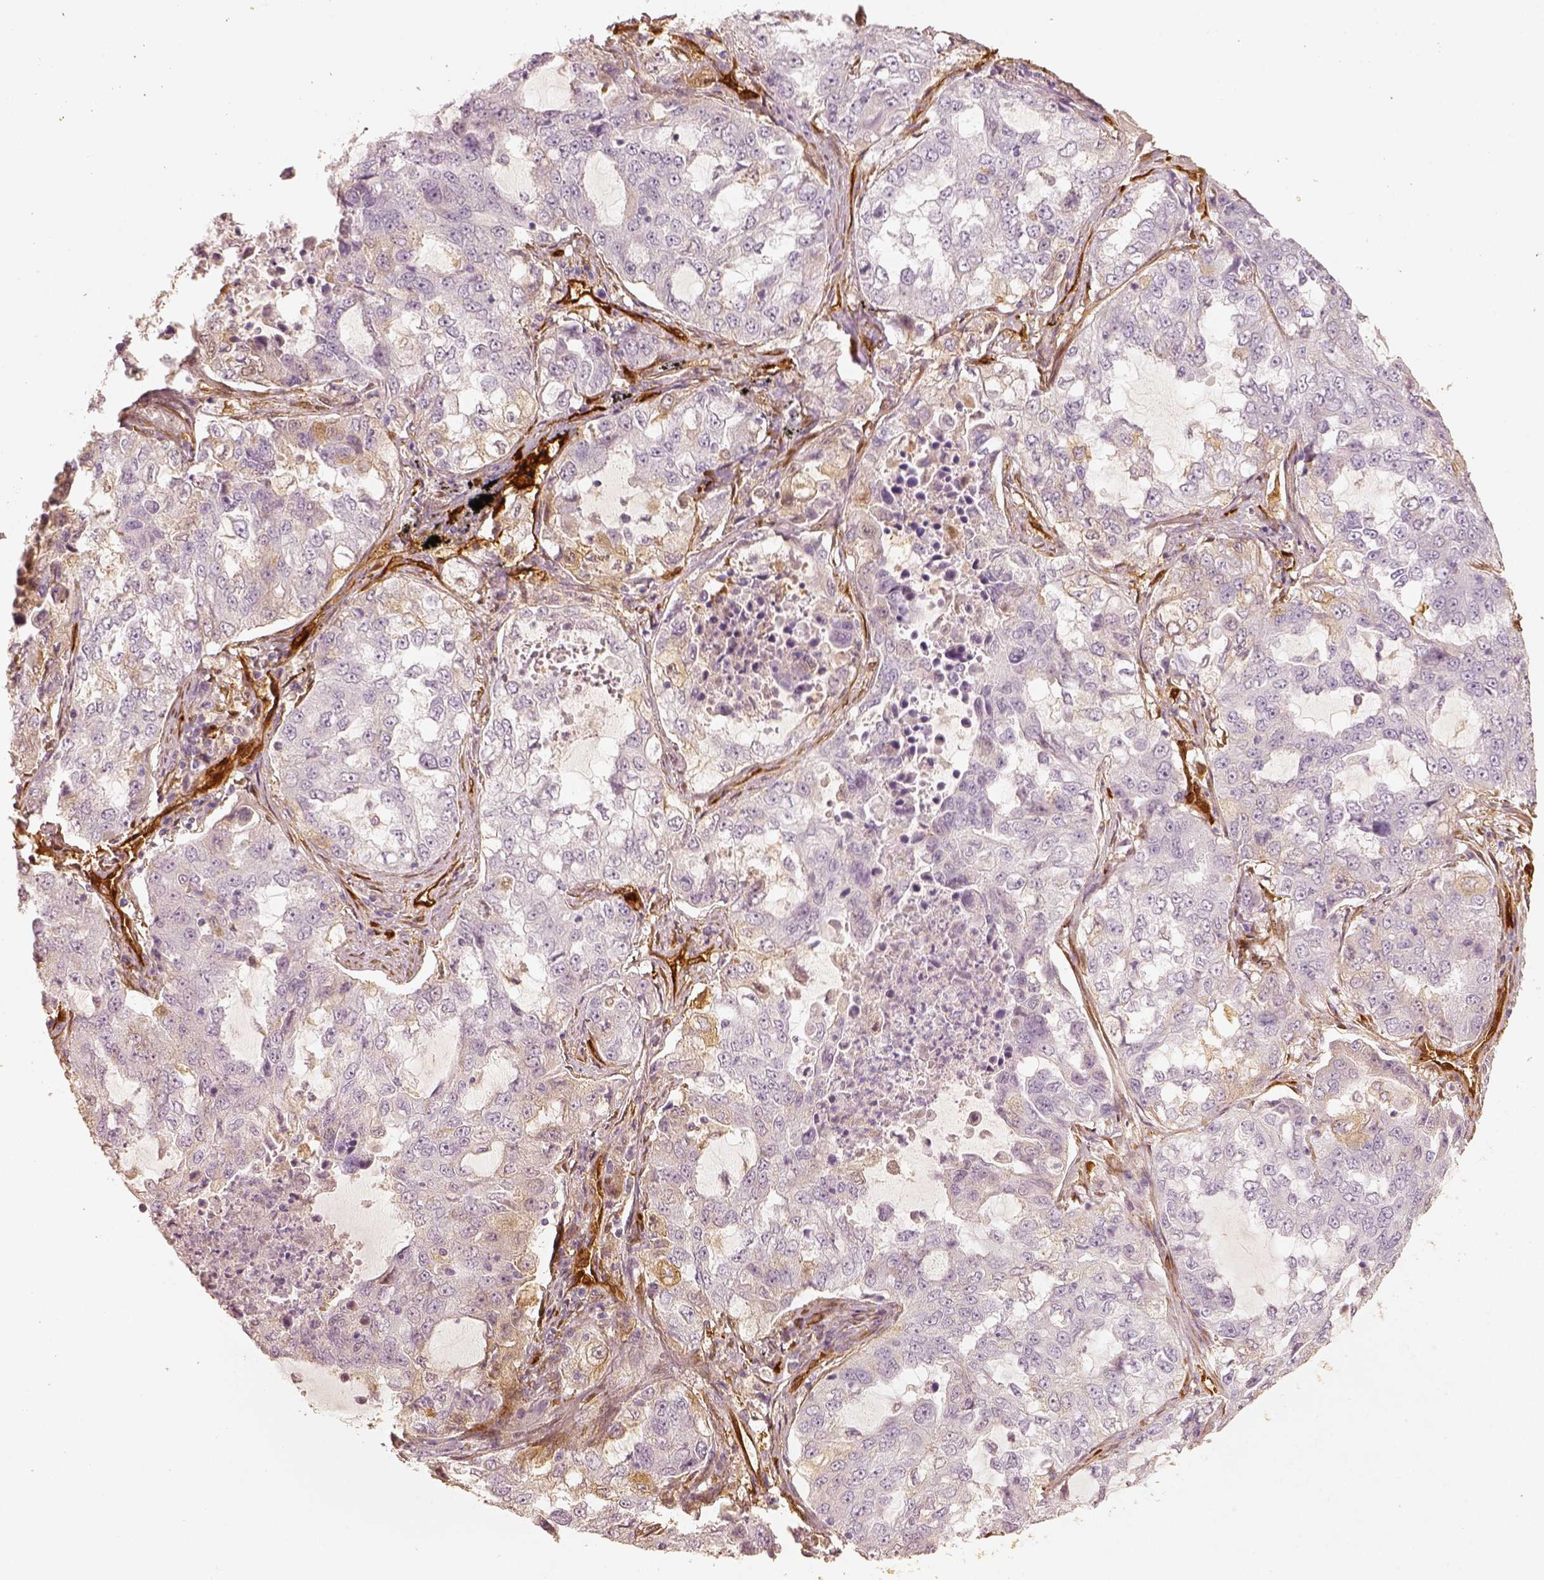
{"staining": {"intensity": "negative", "quantity": "none", "location": "none"}, "tissue": "lung cancer", "cell_type": "Tumor cells", "image_type": "cancer", "snomed": [{"axis": "morphology", "description": "Adenocarcinoma, NOS"}, {"axis": "topography", "description": "Lung"}], "caption": "Immunohistochemistry photomicrograph of neoplastic tissue: human lung cancer (adenocarcinoma) stained with DAB demonstrates no significant protein staining in tumor cells. (IHC, brightfield microscopy, high magnification).", "gene": "FSCN1", "patient": {"sex": "female", "age": 61}}